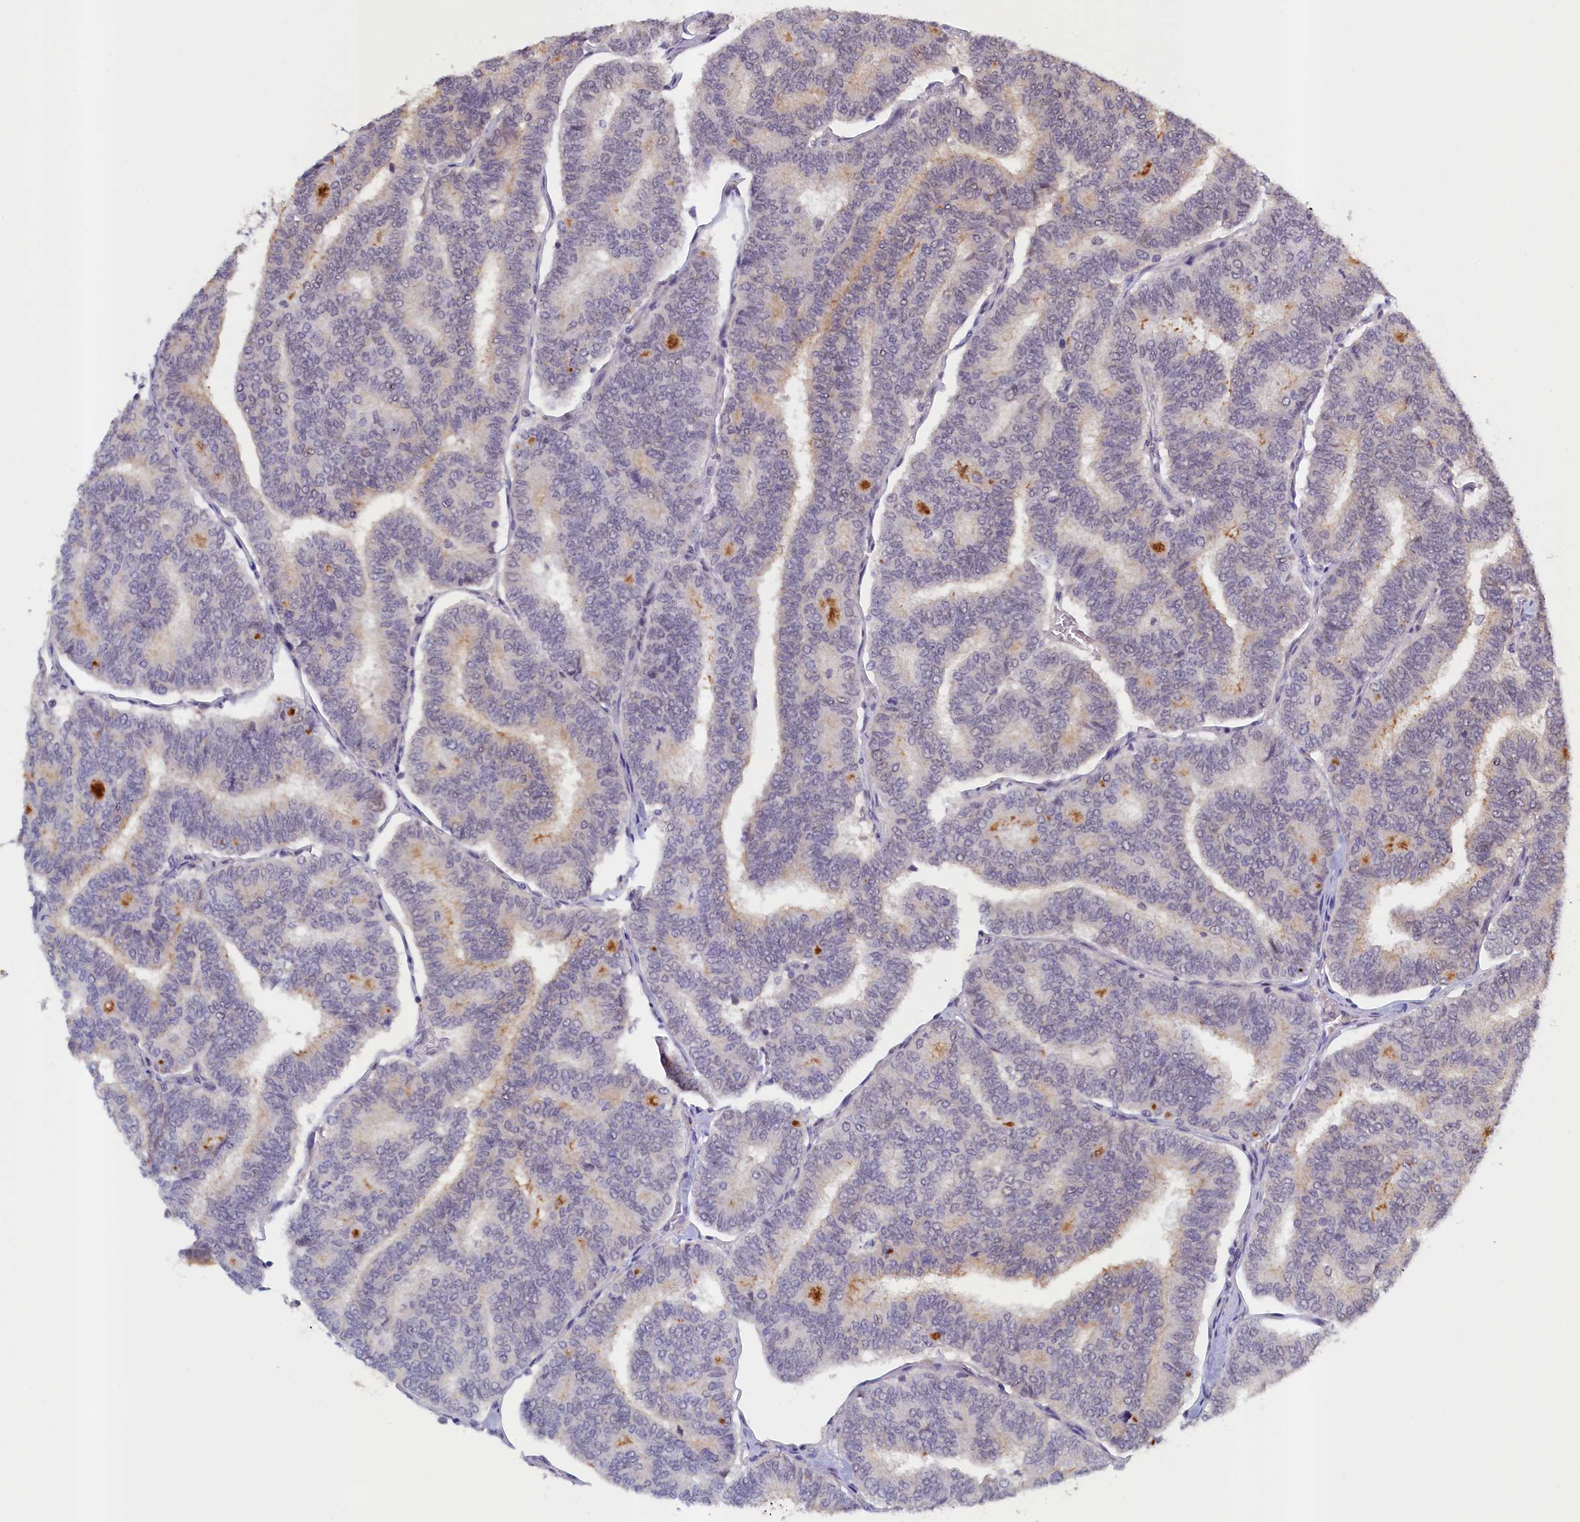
{"staining": {"intensity": "negative", "quantity": "none", "location": "none"}, "tissue": "thyroid cancer", "cell_type": "Tumor cells", "image_type": "cancer", "snomed": [{"axis": "morphology", "description": "Papillary adenocarcinoma, NOS"}, {"axis": "topography", "description": "Thyroid gland"}], "caption": "IHC of thyroid cancer (papillary adenocarcinoma) reveals no expression in tumor cells. The staining was performed using DAB to visualize the protein expression in brown, while the nuclei were stained in blue with hematoxylin (Magnification: 20x).", "gene": "PACSIN3", "patient": {"sex": "female", "age": 35}}